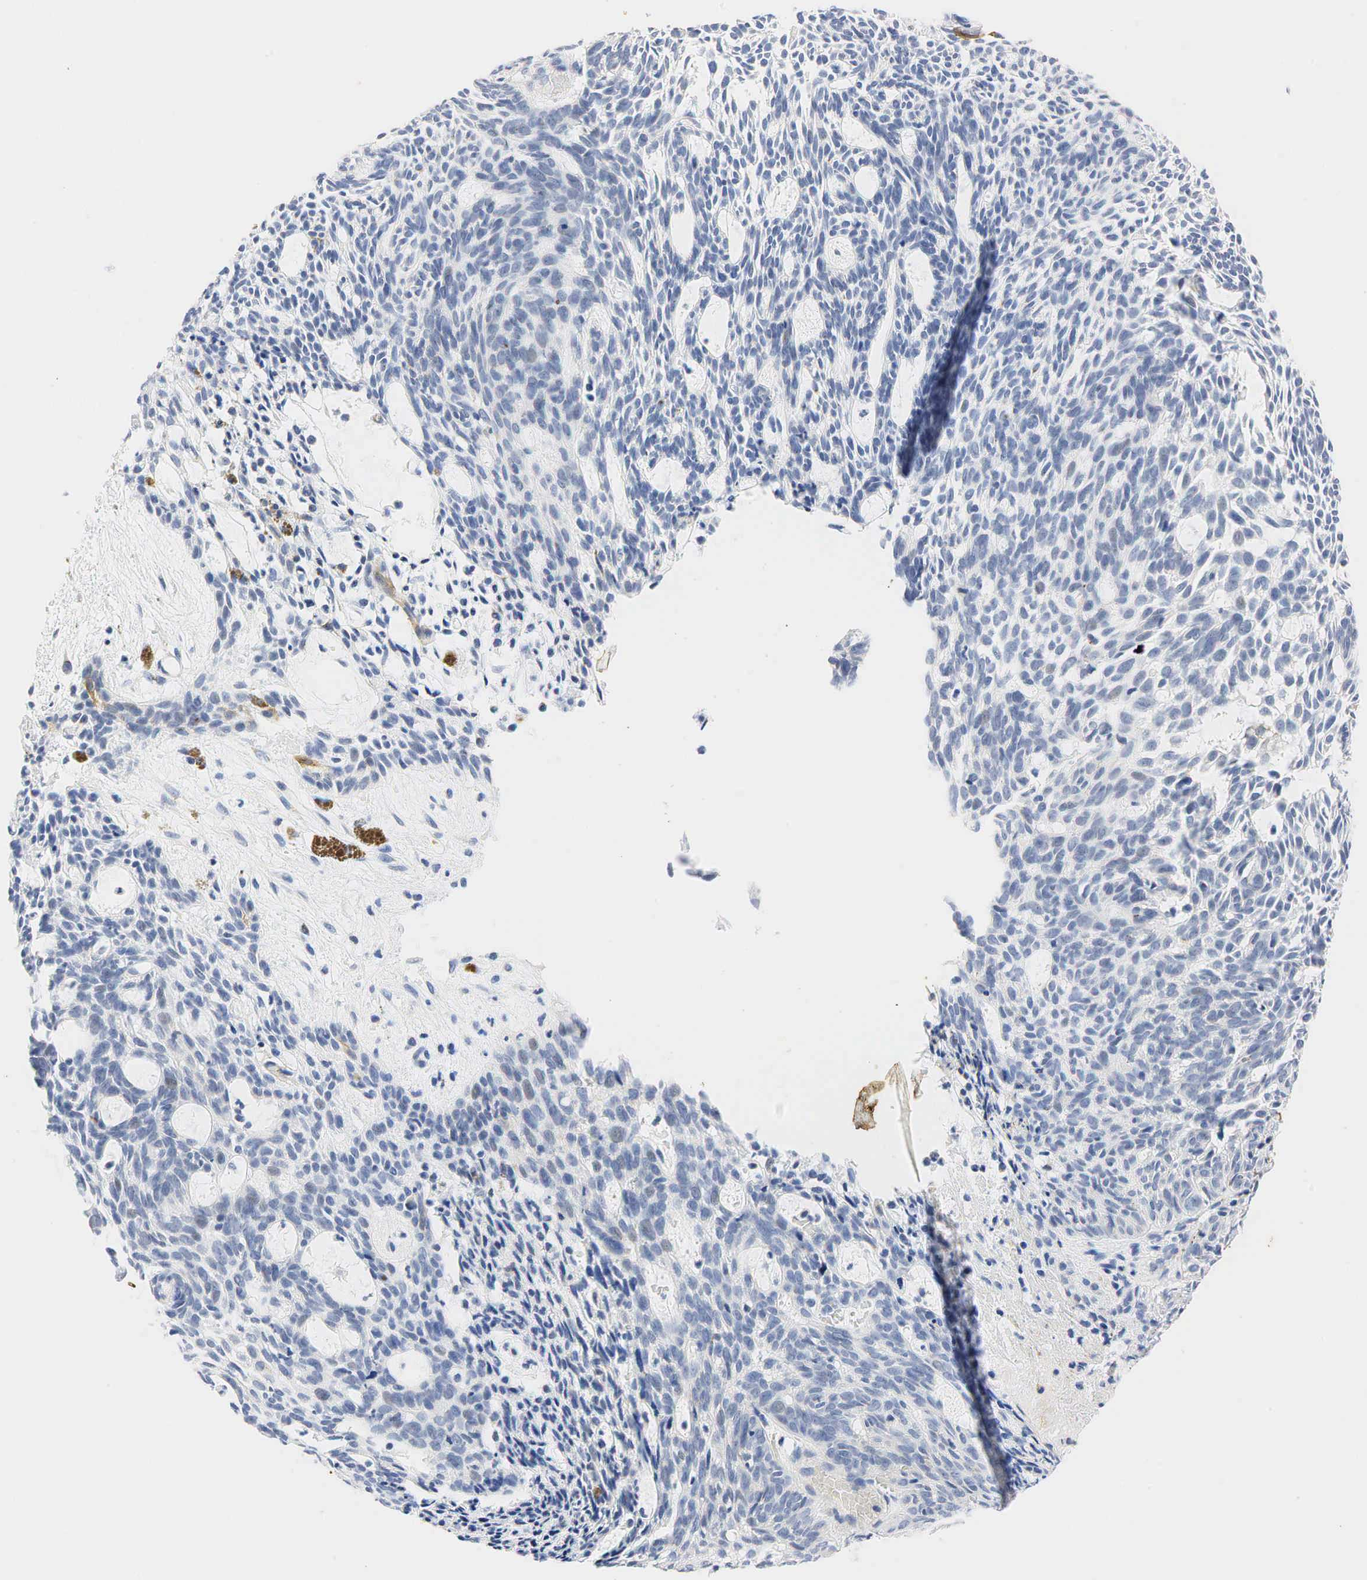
{"staining": {"intensity": "negative", "quantity": "none", "location": "none"}, "tissue": "skin cancer", "cell_type": "Tumor cells", "image_type": "cancer", "snomed": [{"axis": "morphology", "description": "Normal tissue, NOS"}, {"axis": "morphology", "description": "Basal cell carcinoma"}, {"axis": "topography", "description": "Skin"}], "caption": "This micrograph is of skin cancer (basal cell carcinoma) stained with IHC to label a protein in brown with the nuclei are counter-stained blue. There is no positivity in tumor cells.", "gene": "PGR", "patient": {"sex": "male", "age": 74}}